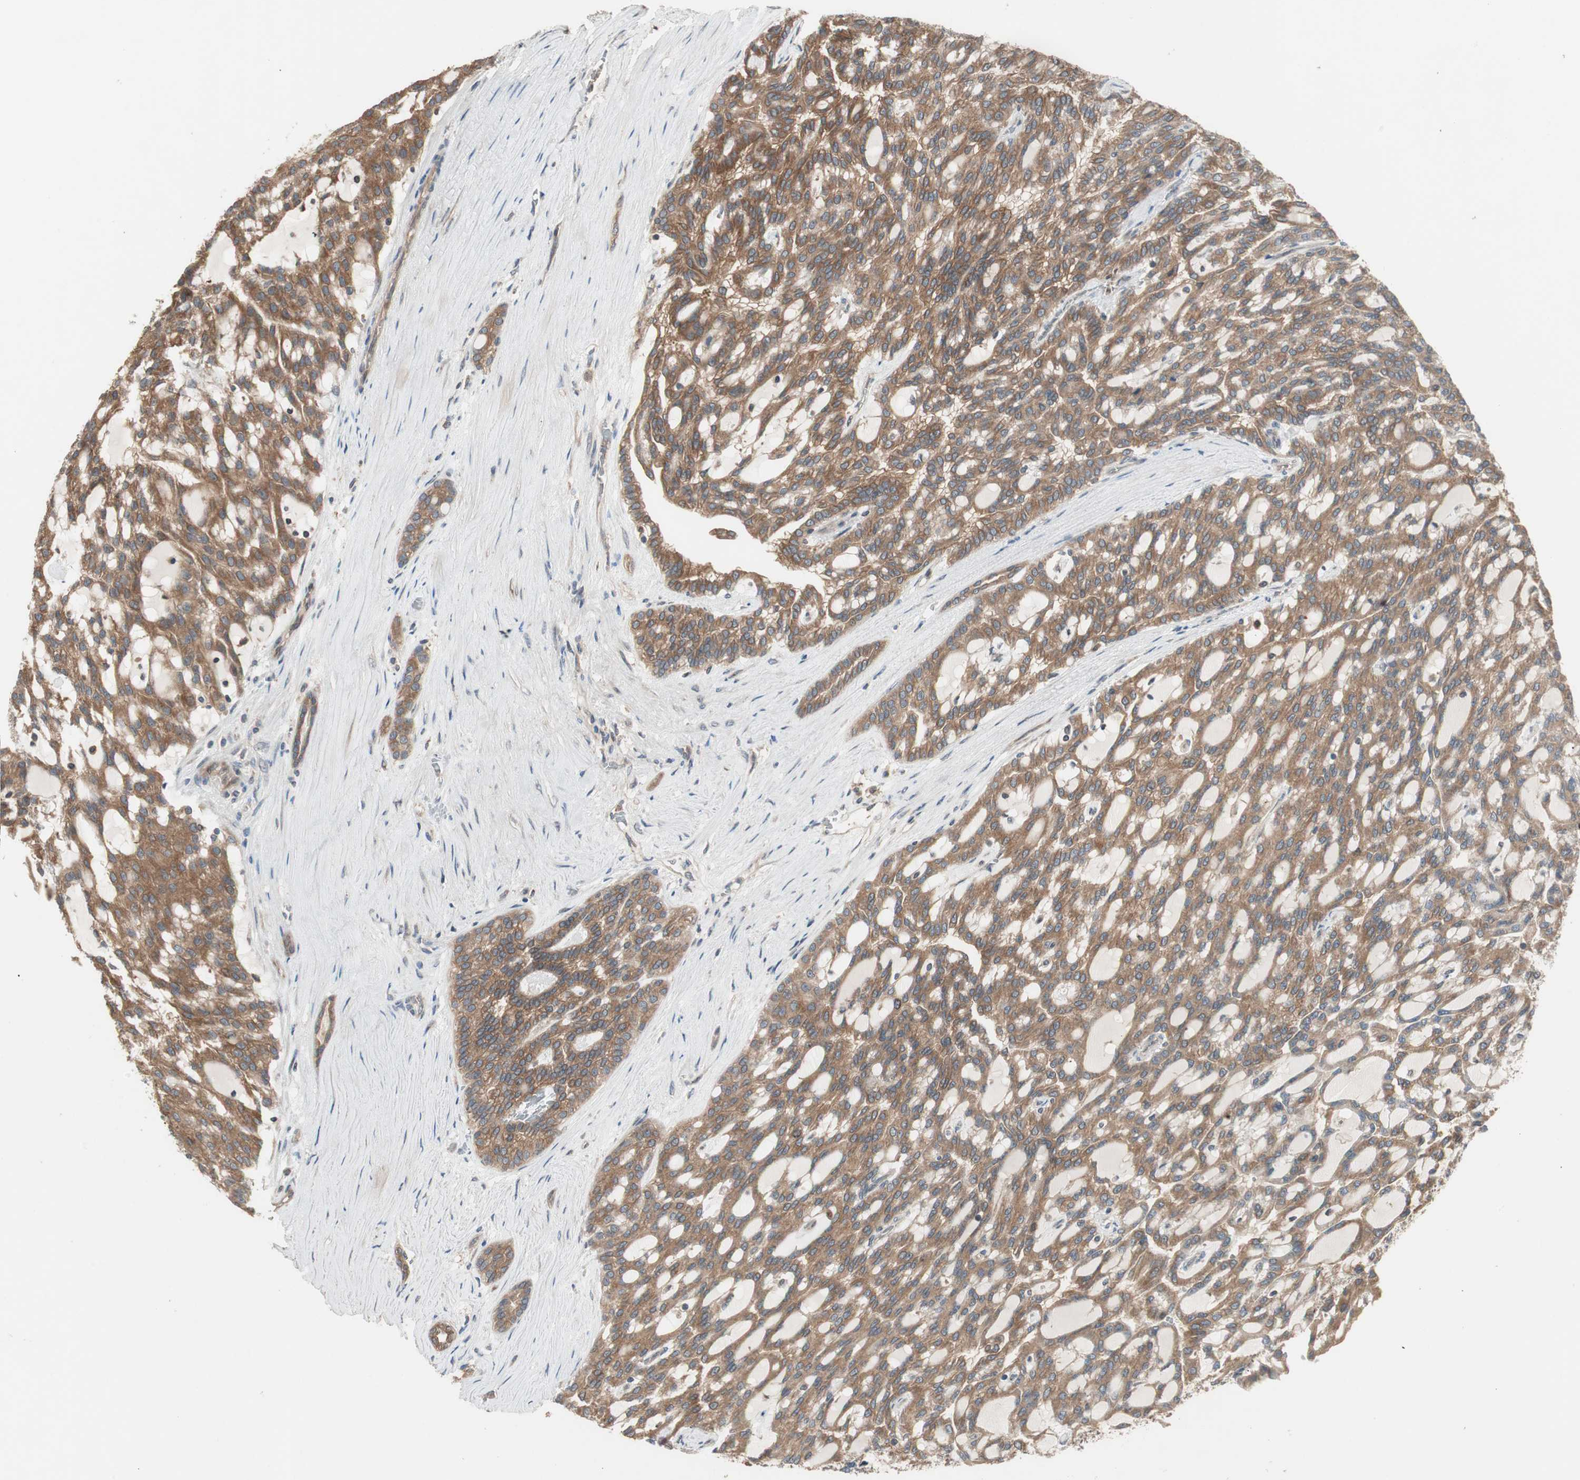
{"staining": {"intensity": "moderate", "quantity": ">75%", "location": "cytoplasmic/membranous"}, "tissue": "renal cancer", "cell_type": "Tumor cells", "image_type": "cancer", "snomed": [{"axis": "morphology", "description": "Adenocarcinoma, NOS"}, {"axis": "topography", "description": "Kidney"}], "caption": "Human renal adenocarcinoma stained with a brown dye shows moderate cytoplasmic/membranous positive staining in about >75% of tumor cells.", "gene": "ATP6AP2", "patient": {"sex": "male", "age": 63}}